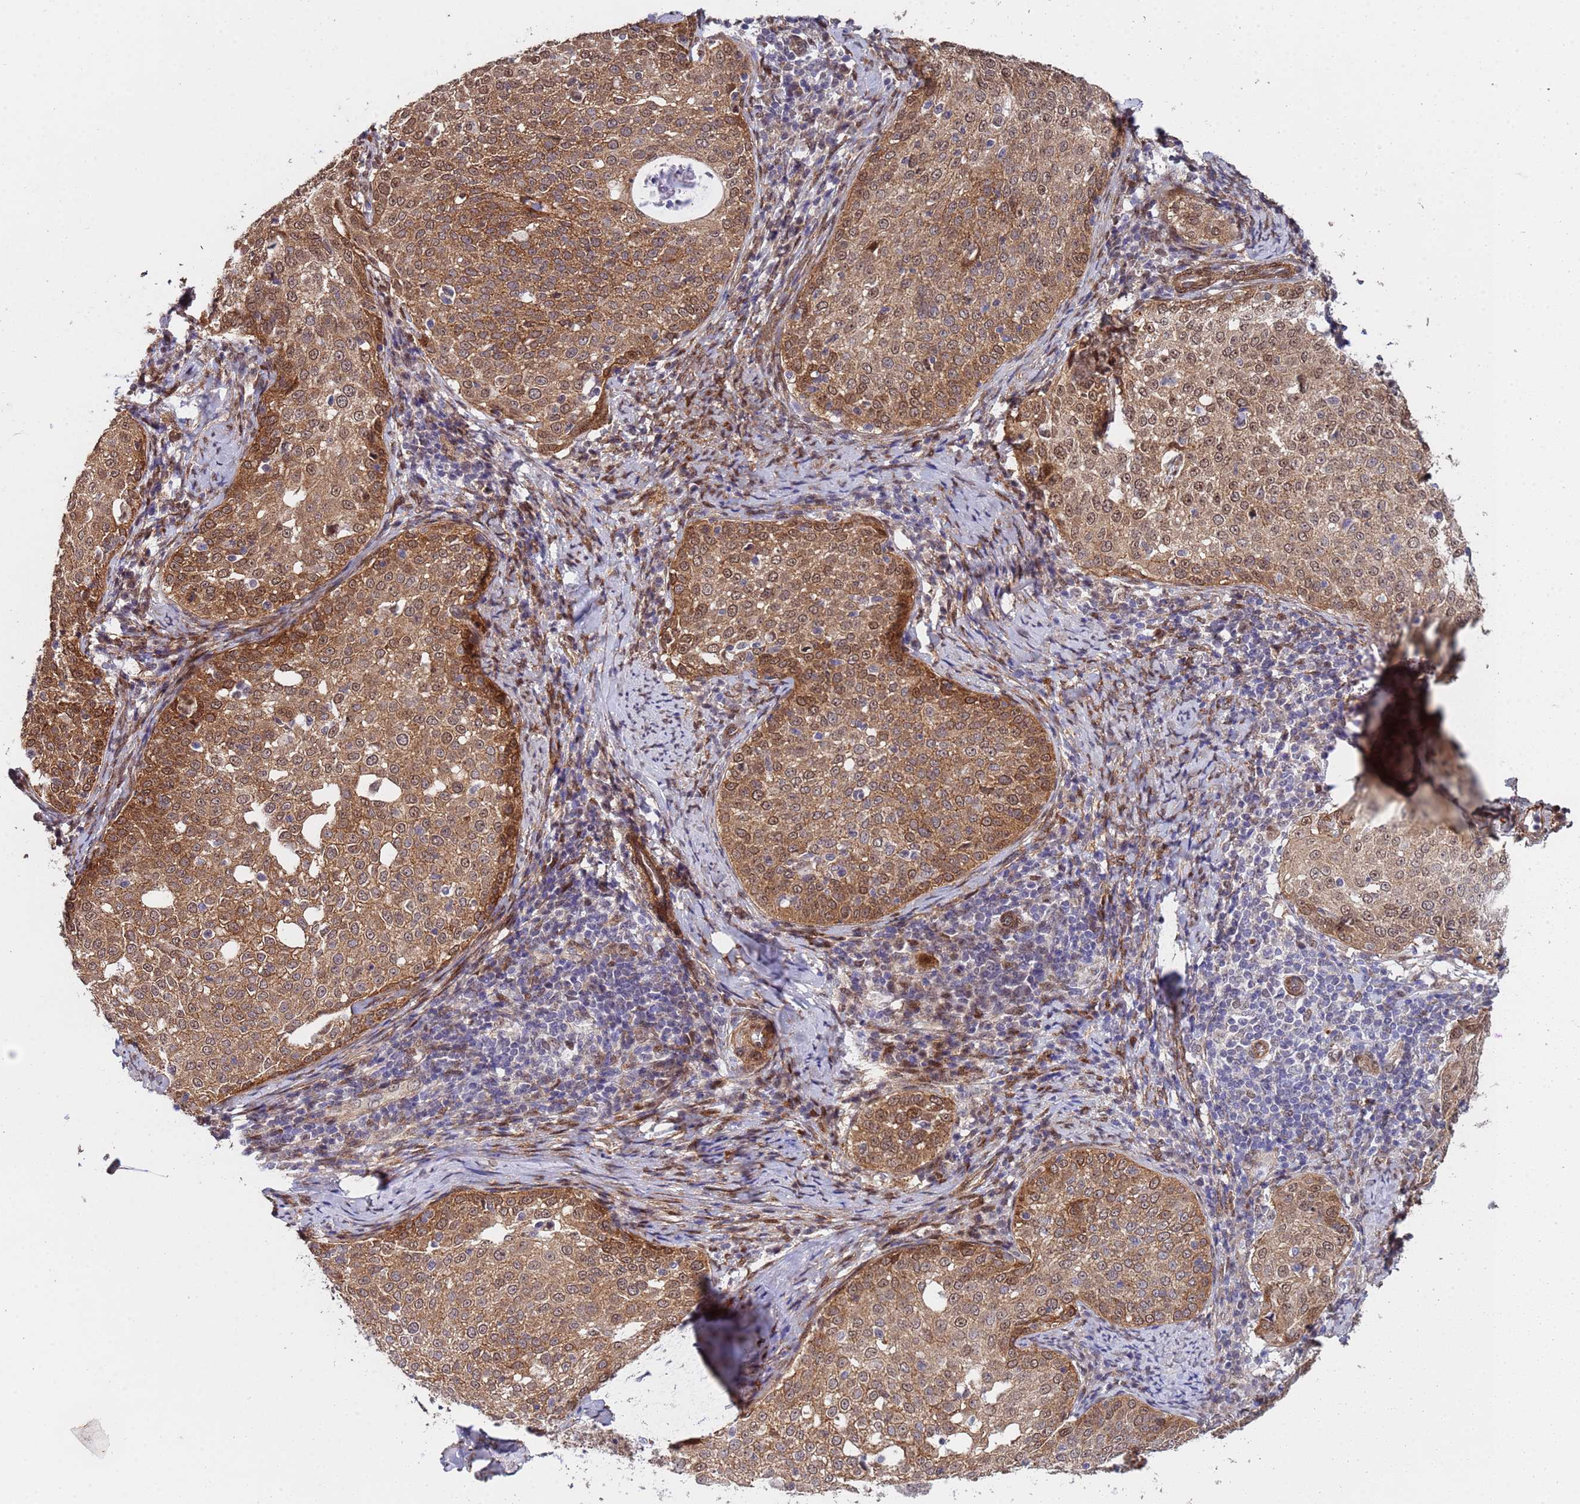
{"staining": {"intensity": "moderate", "quantity": ">75%", "location": "cytoplasmic/membranous,nuclear"}, "tissue": "cervical cancer", "cell_type": "Tumor cells", "image_type": "cancer", "snomed": [{"axis": "morphology", "description": "Squamous cell carcinoma, NOS"}, {"axis": "topography", "description": "Cervix"}], "caption": "An image of cervical cancer (squamous cell carcinoma) stained for a protein shows moderate cytoplasmic/membranous and nuclear brown staining in tumor cells.", "gene": "TRIP6", "patient": {"sex": "female", "age": 57}}